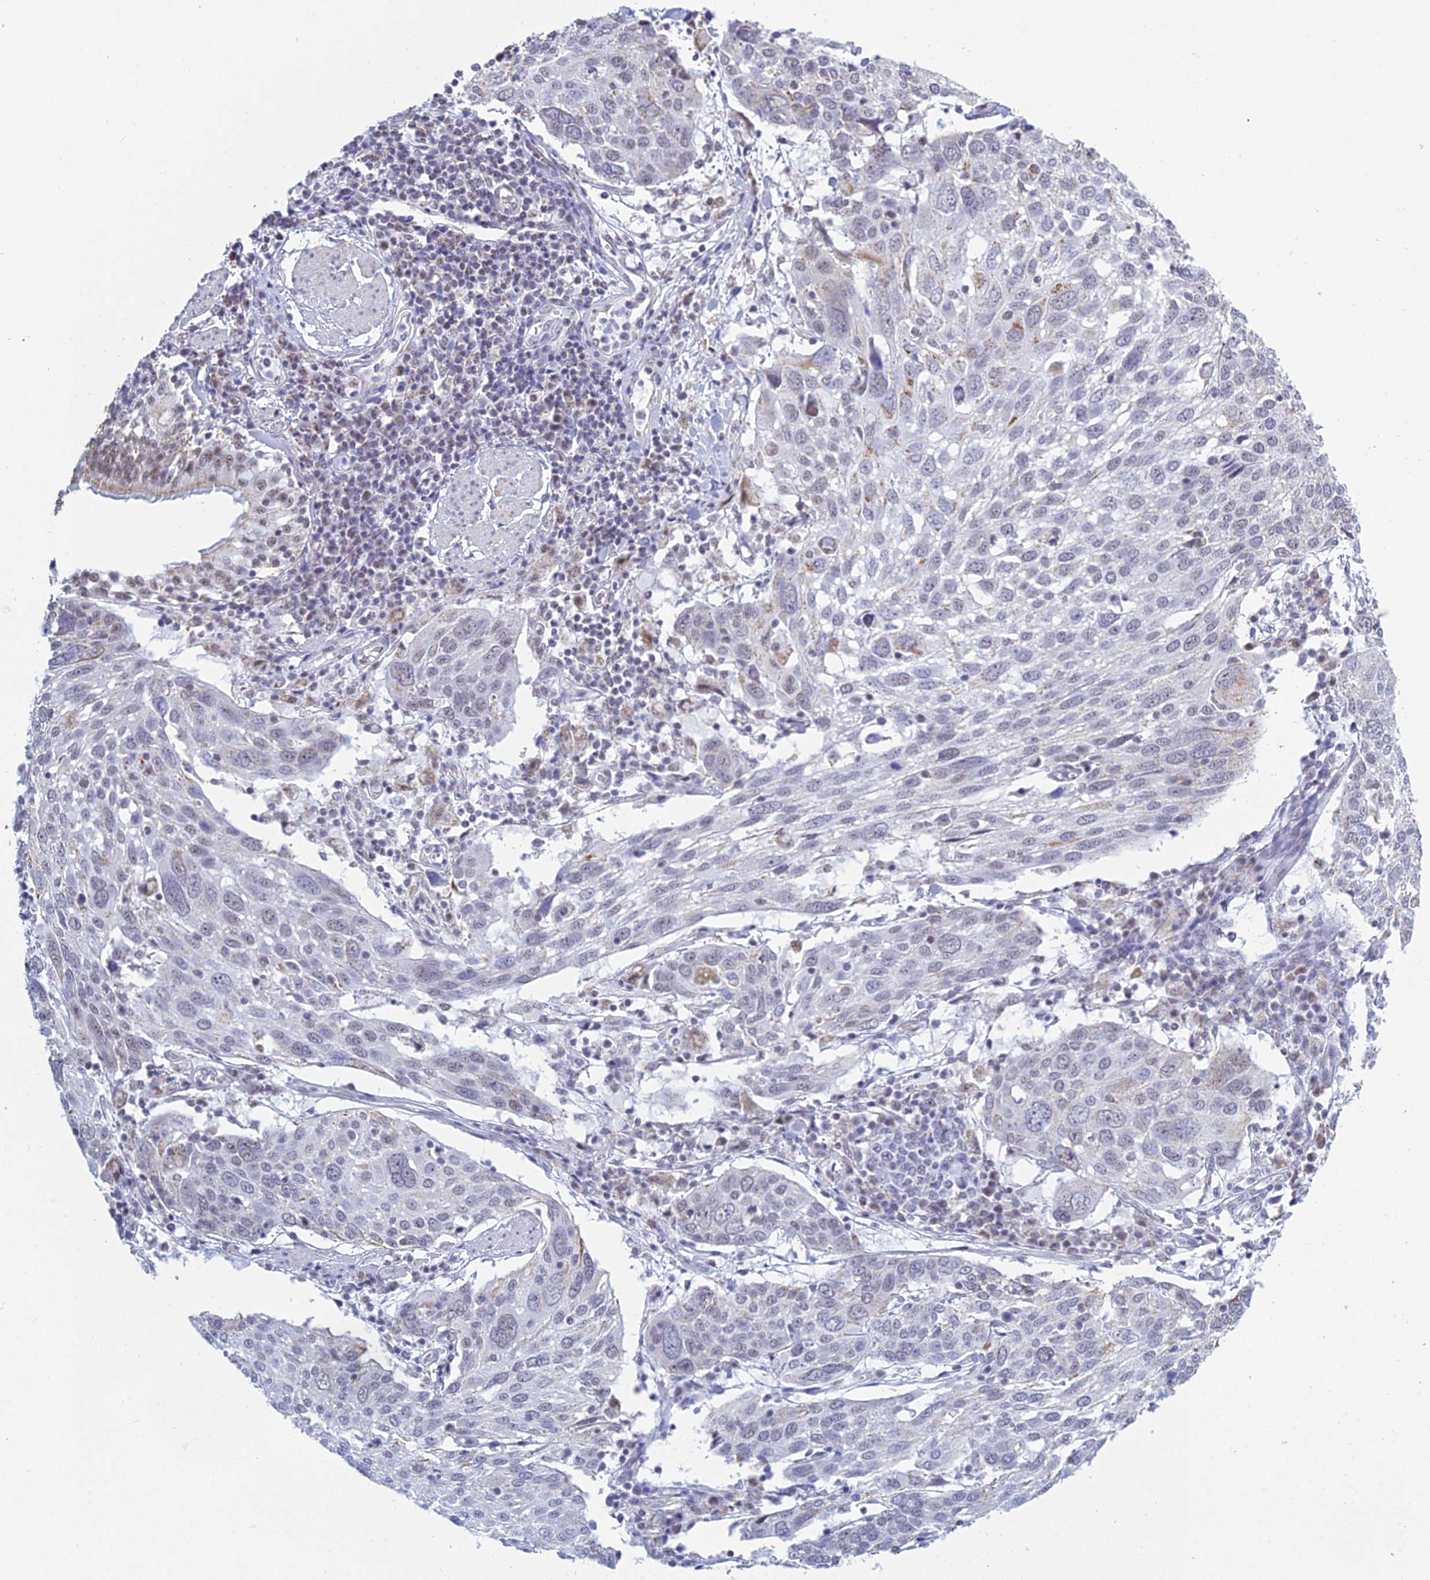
{"staining": {"intensity": "negative", "quantity": "none", "location": "none"}, "tissue": "lung cancer", "cell_type": "Tumor cells", "image_type": "cancer", "snomed": [{"axis": "morphology", "description": "Squamous cell carcinoma, NOS"}, {"axis": "topography", "description": "Lung"}], "caption": "Immunohistochemistry of human squamous cell carcinoma (lung) displays no positivity in tumor cells.", "gene": "KLF14", "patient": {"sex": "male", "age": 65}}